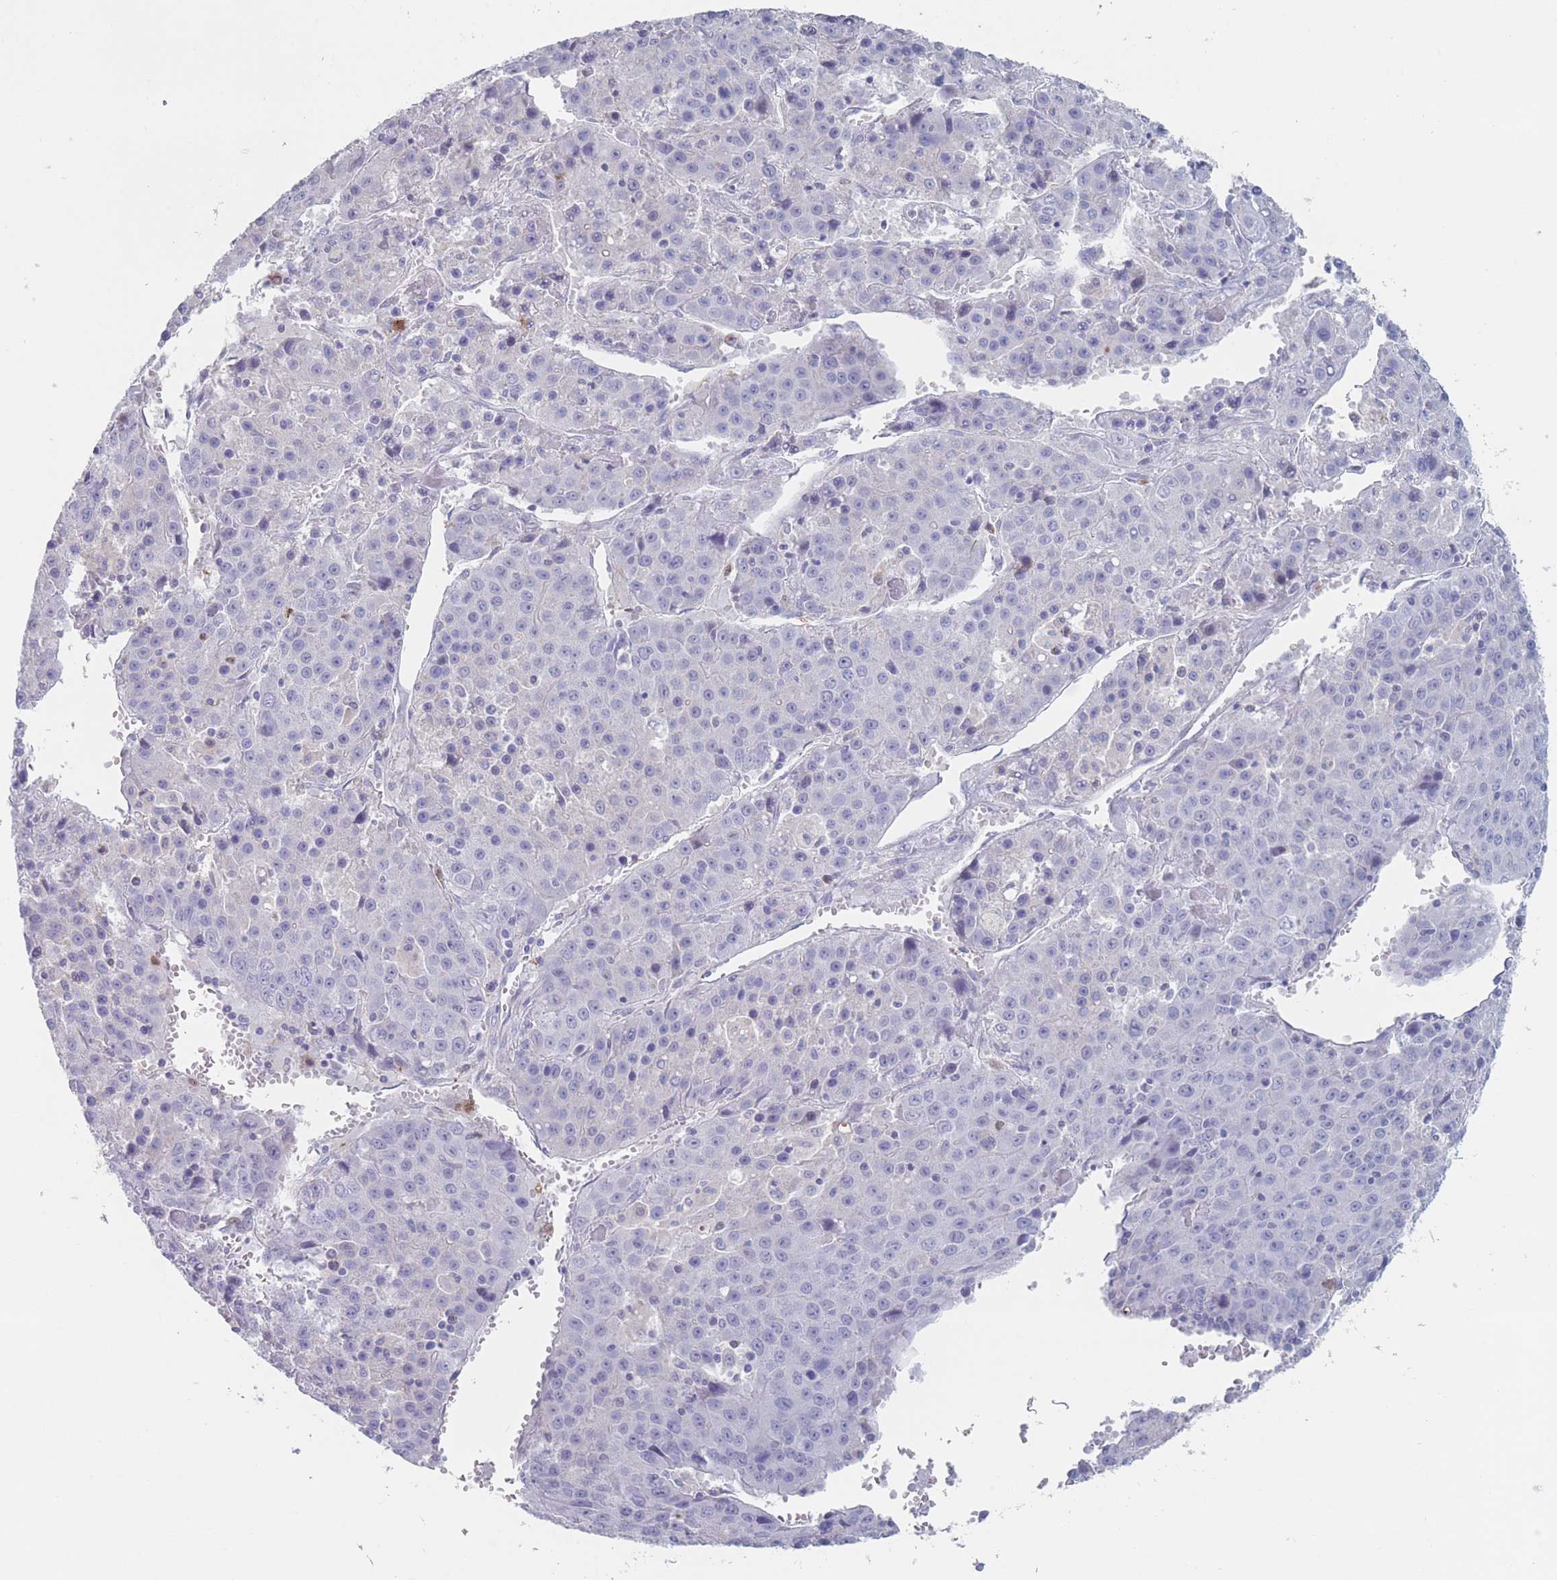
{"staining": {"intensity": "negative", "quantity": "none", "location": "none"}, "tissue": "liver cancer", "cell_type": "Tumor cells", "image_type": "cancer", "snomed": [{"axis": "morphology", "description": "Carcinoma, Hepatocellular, NOS"}, {"axis": "topography", "description": "Liver"}], "caption": "Image shows no protein expression in tumor cells of liver hepatocellular carcinoma tissue.", "gene": "ATP1A3", "patient": {"sex": "female", "age": 53}}